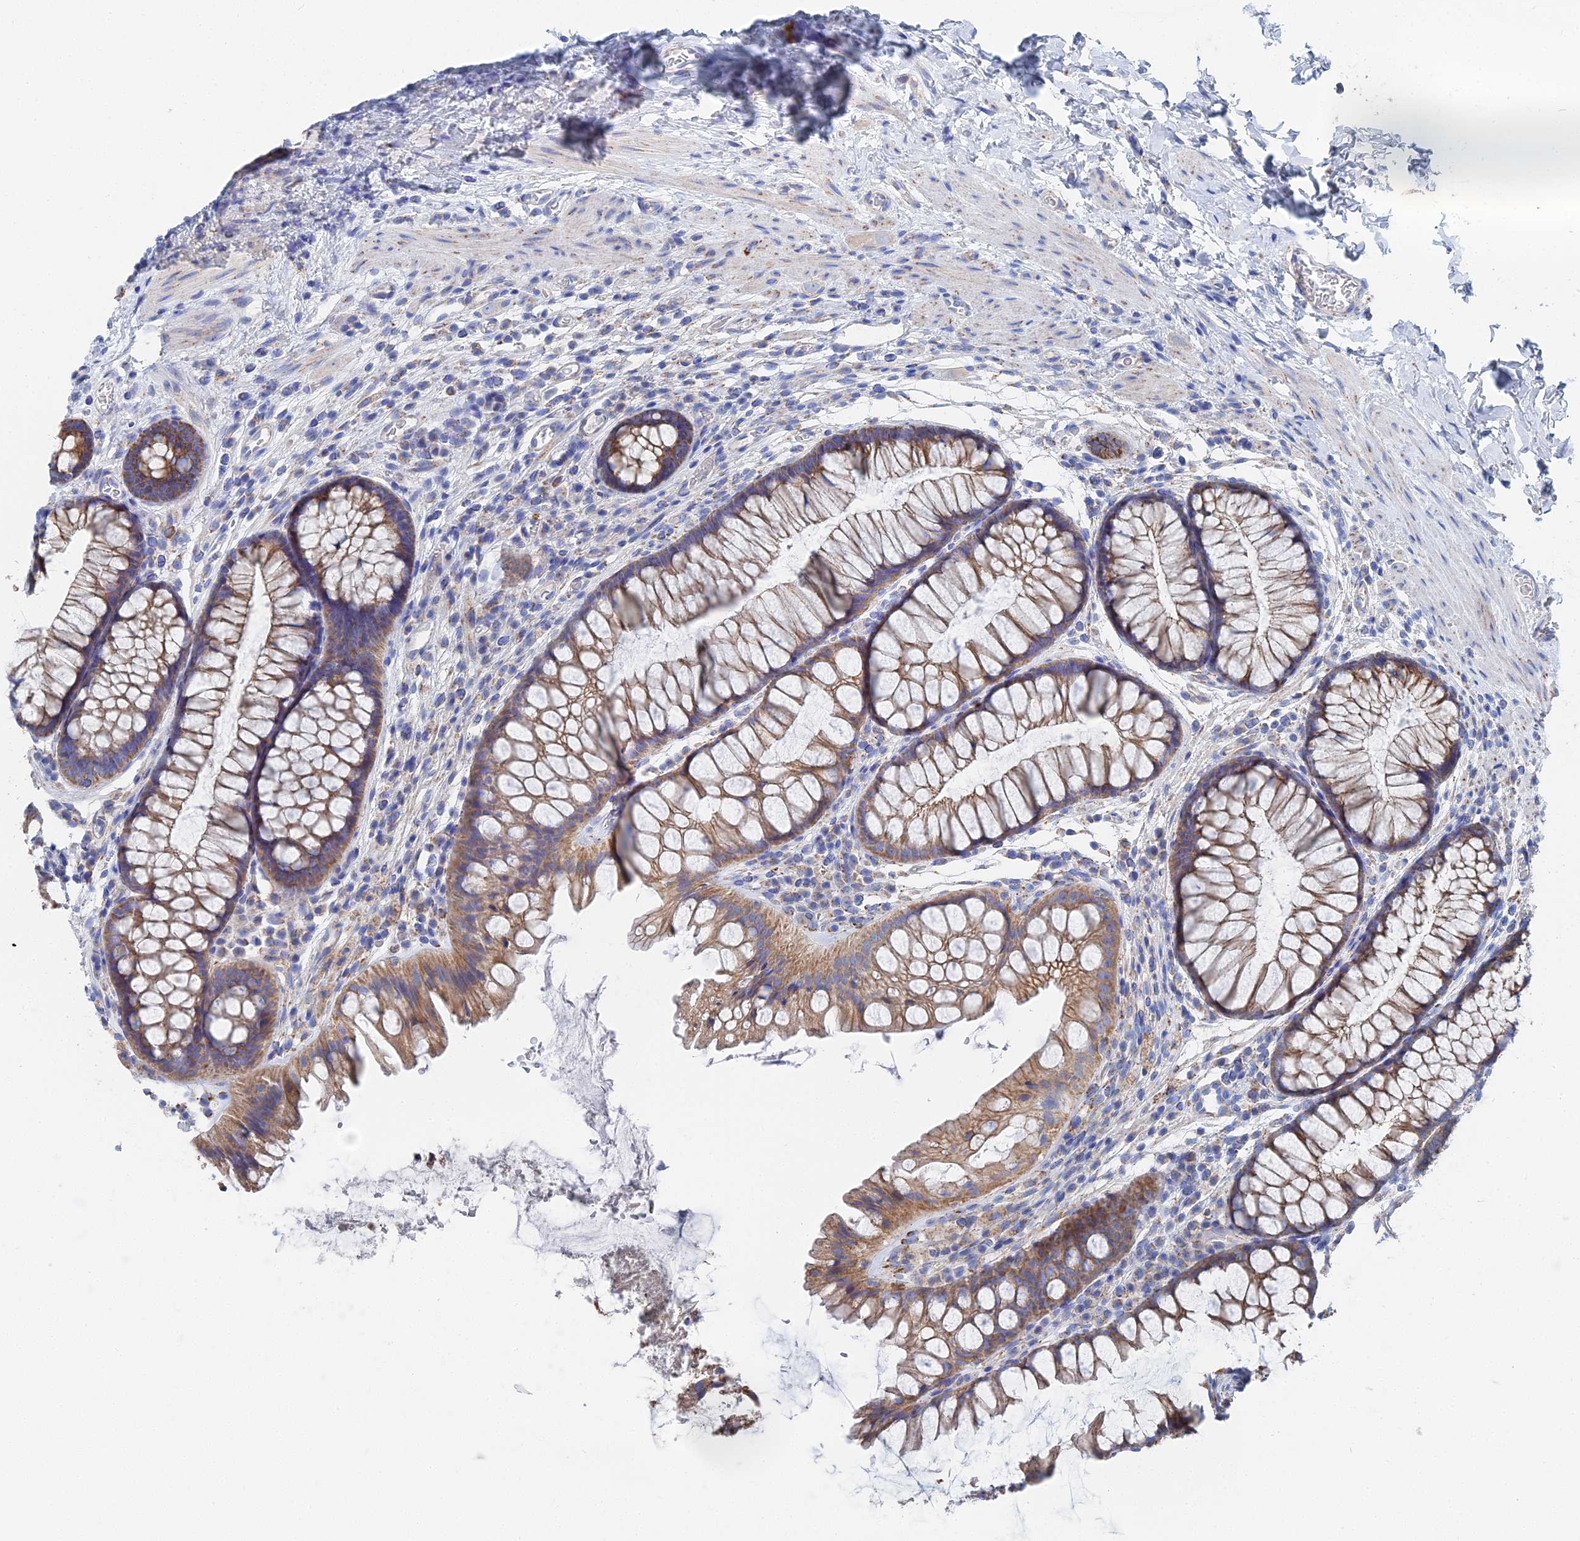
{"staining": {"intensity": "negative", "quantity": "none", "location": "none"}, "tissue": "colon", "cell_type": "Endothelial cells", "image_type": "normal", "snomed": [{"axis": "morphology", "description": "Normal tissue, NOS"}, {"axis": "topography", "description": "Colon"}], "caption": "An image of colon stained for a protein exhibits no brown staining in endothelial cells. (Immunohistochemistry (ihc), brightfield microscopy, high magnification).", "gene": "IFT80", "patient": {"sex": "female", "age": 62}}